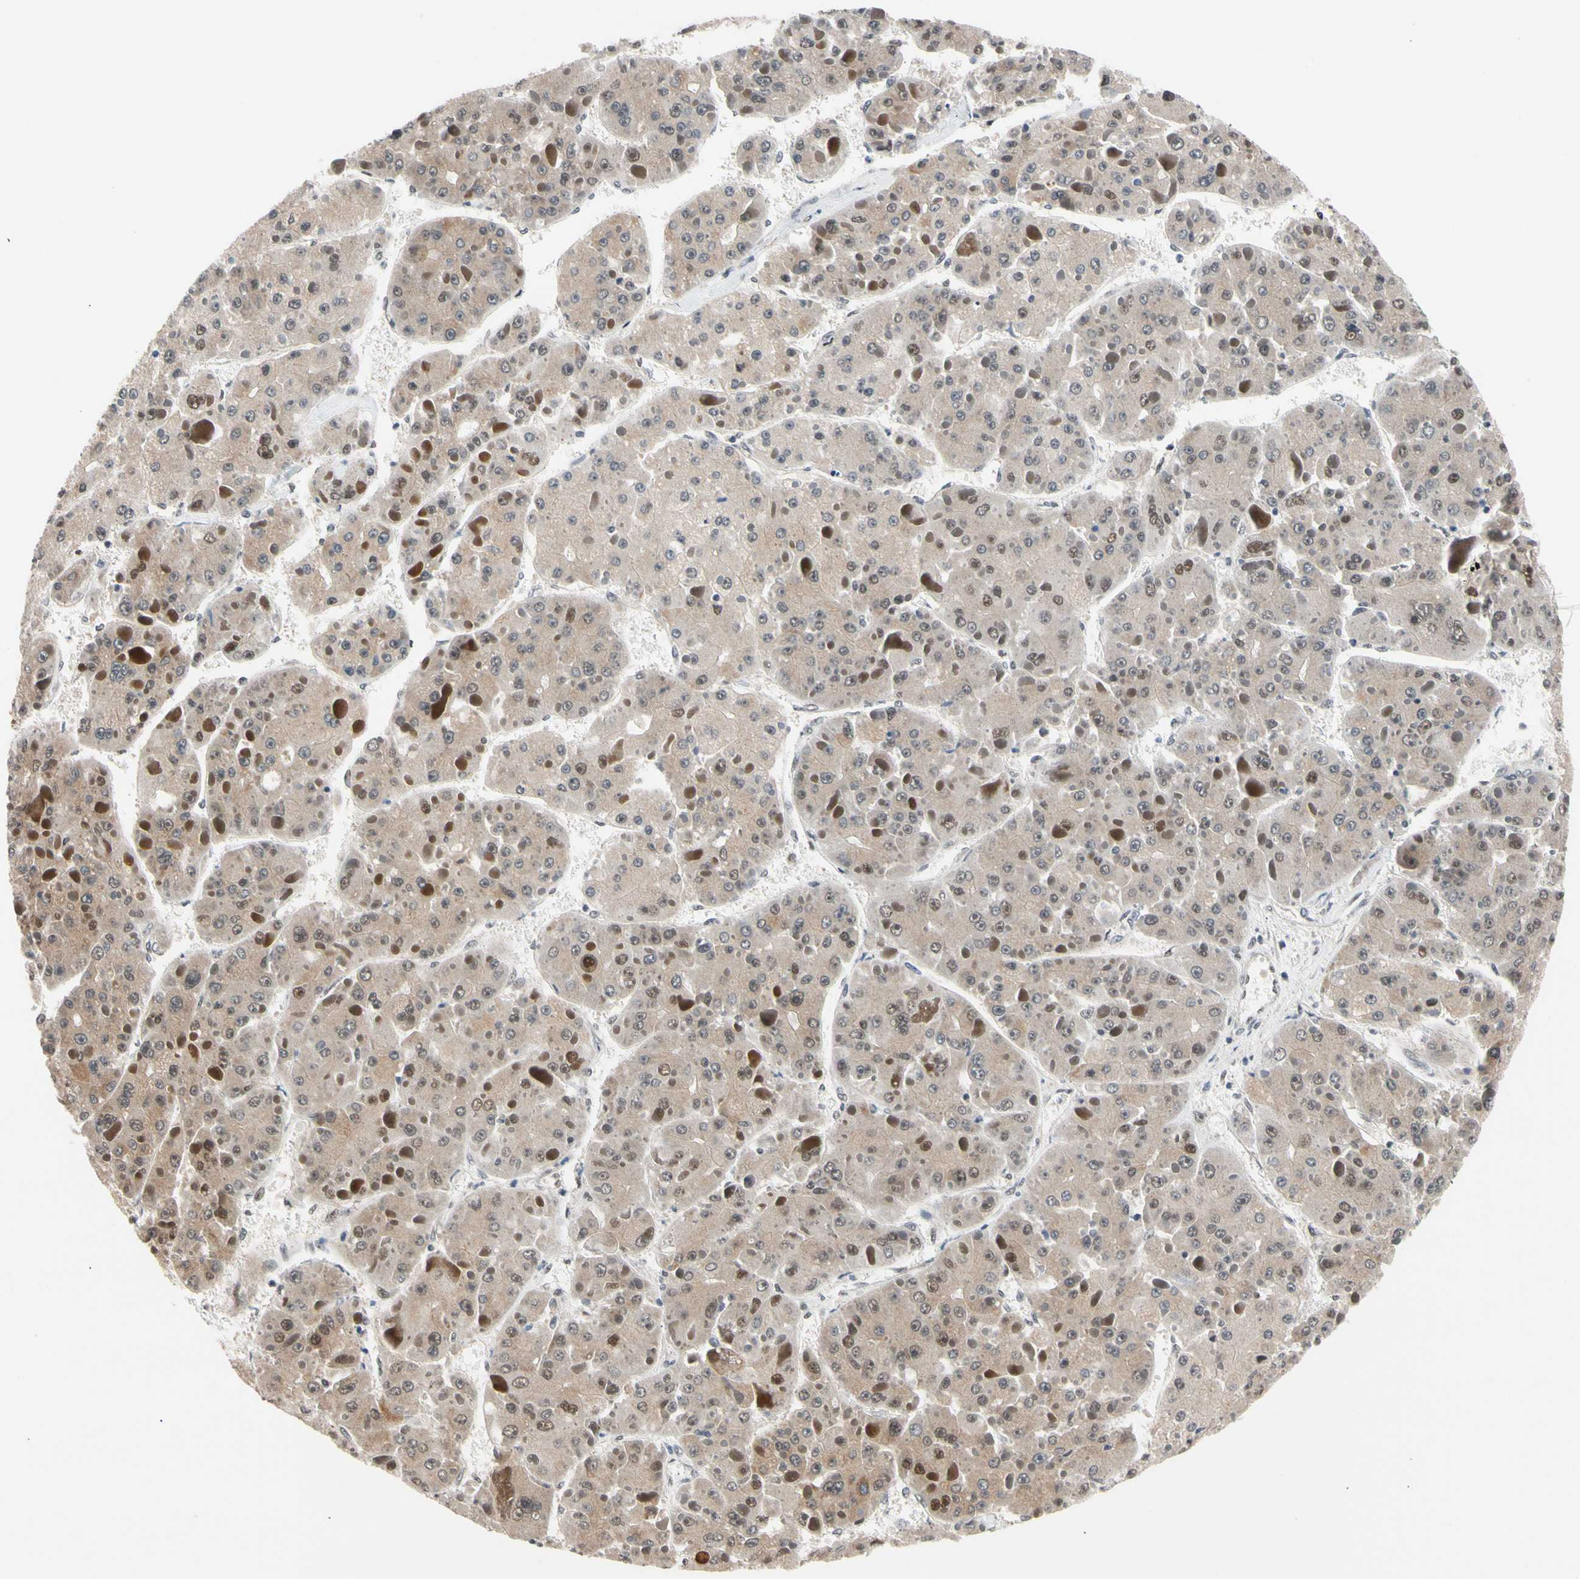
{"staining": {"intensity": "moderate", "quantity": ">75%", "location": "cytoplasmic/membranous,nuclear"}, "tissue": "liver cancer", "cell_type": "Tumor cells", "image_type": "cancer", "snomed": [{"axis": "morphology", "description": "Carcinoma, Hepatocellular, NOS"}, {"axis": "topography", "description": "Liver"}], "caption": "Immunohistochemistry (IHC) of human liver hepatocellular carcinoma shows medium levels of moderate cytoplasmic/membranous and nuclear expression in approximately >75% of tumor cells. (brown staining indicates protein expression, while blue staining denotes nuclei).", "gene": "NGEF", "patient": {"sex": "female", "age": 73}}